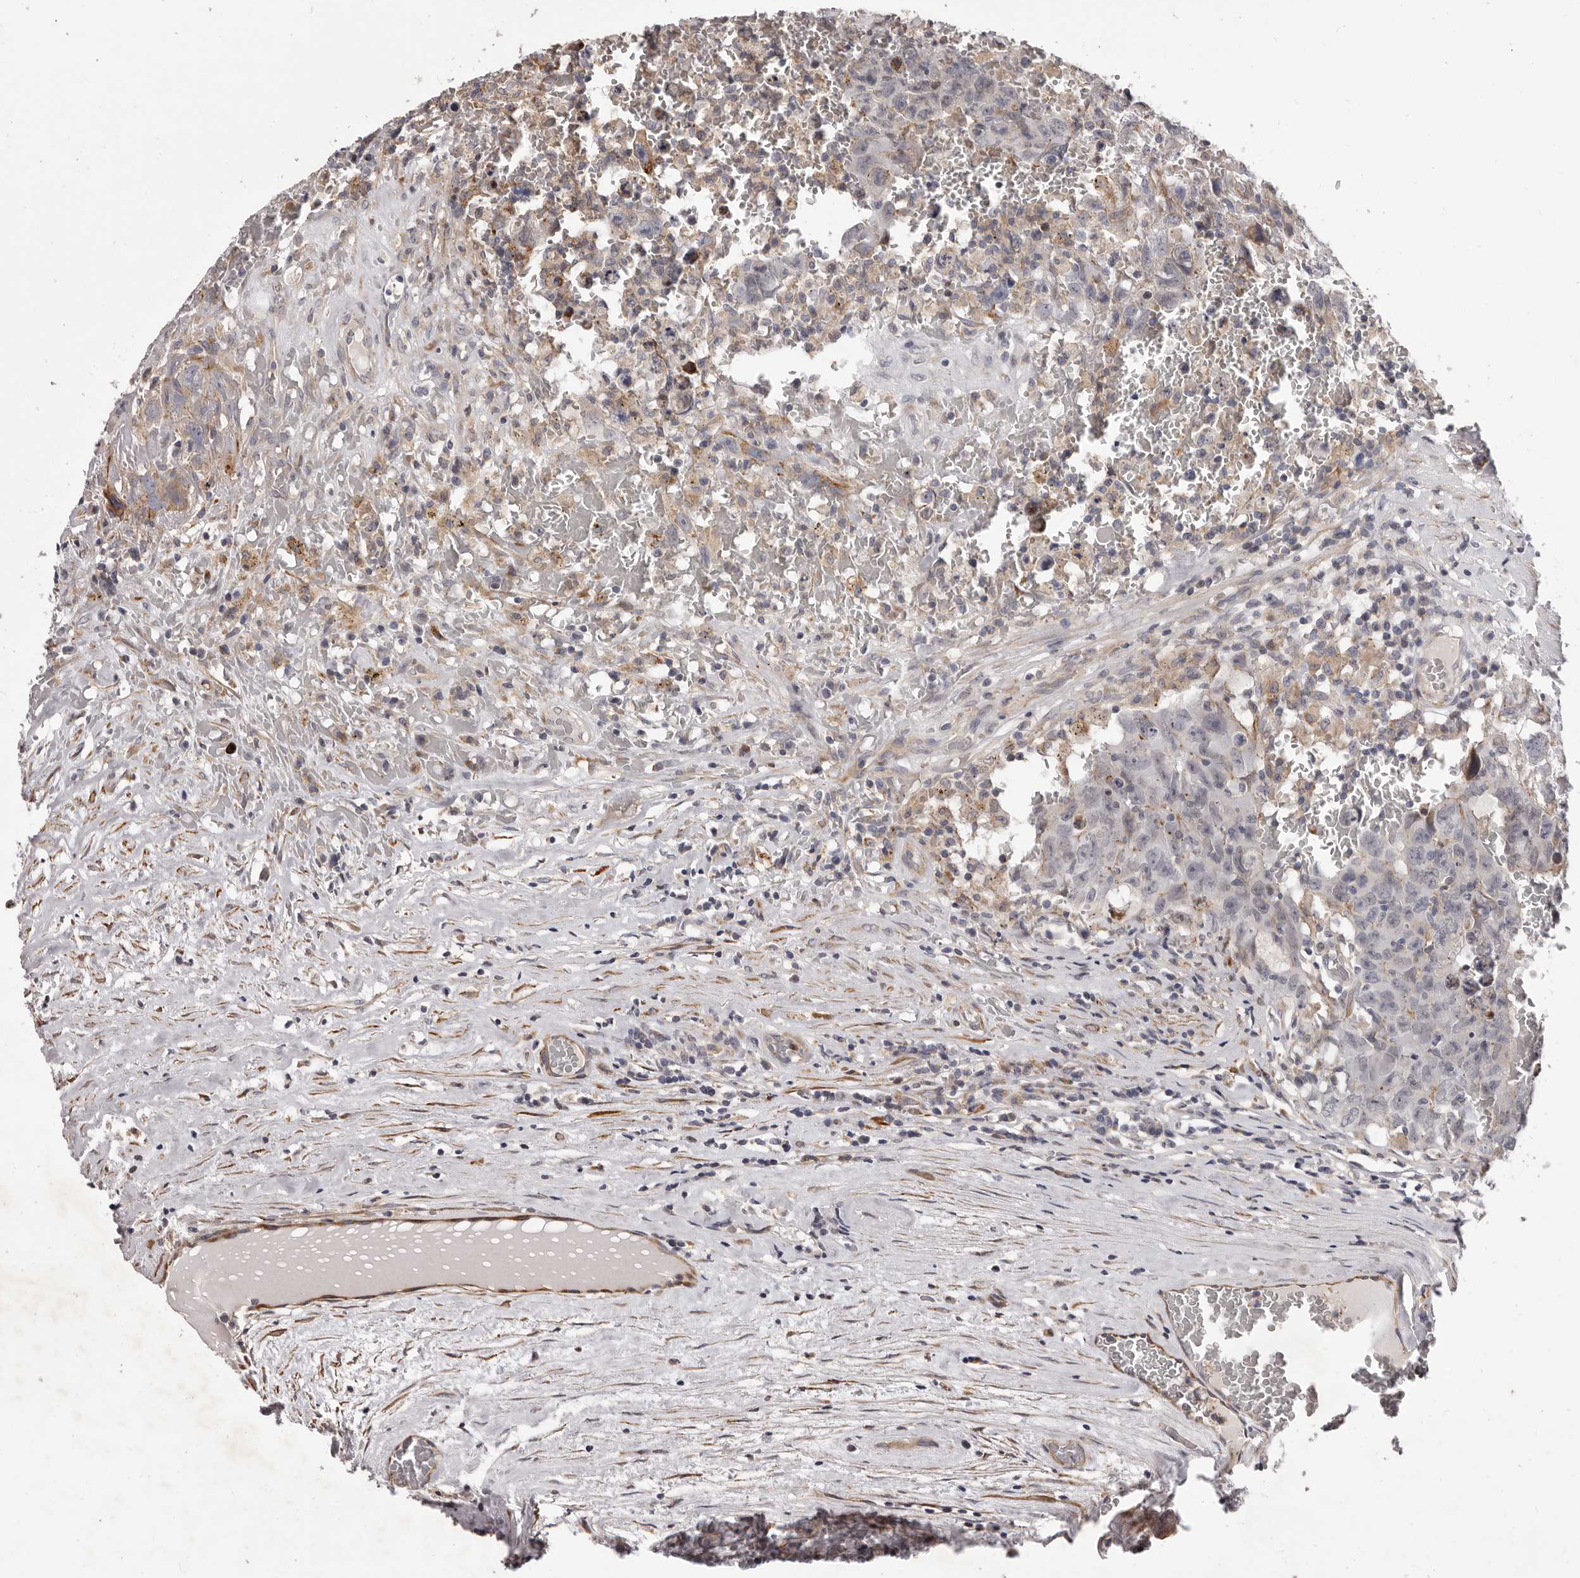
{"staining": {"intensity": "moderate", "quantity": "<25%", "location": "cytoplasmic/membranous"}, "tissue": "testis cancer", "cell_type": "Tumor cells", "image_type": "cancer", "snomed": [{"axis": "morphology", "description": "Carcinoma, Embryonal, NOS"}, {"axis": "topography", "description": "Testis"}], "caption": "There is low levels of moderate cytoplasmic/membranous staining in tumor cells of testis embryonal carcinoma, as demonstrated by immunohistochemical staining (brown color).", "gene": "ALPK1", "patient": {"sex": "male", "age": 26}}